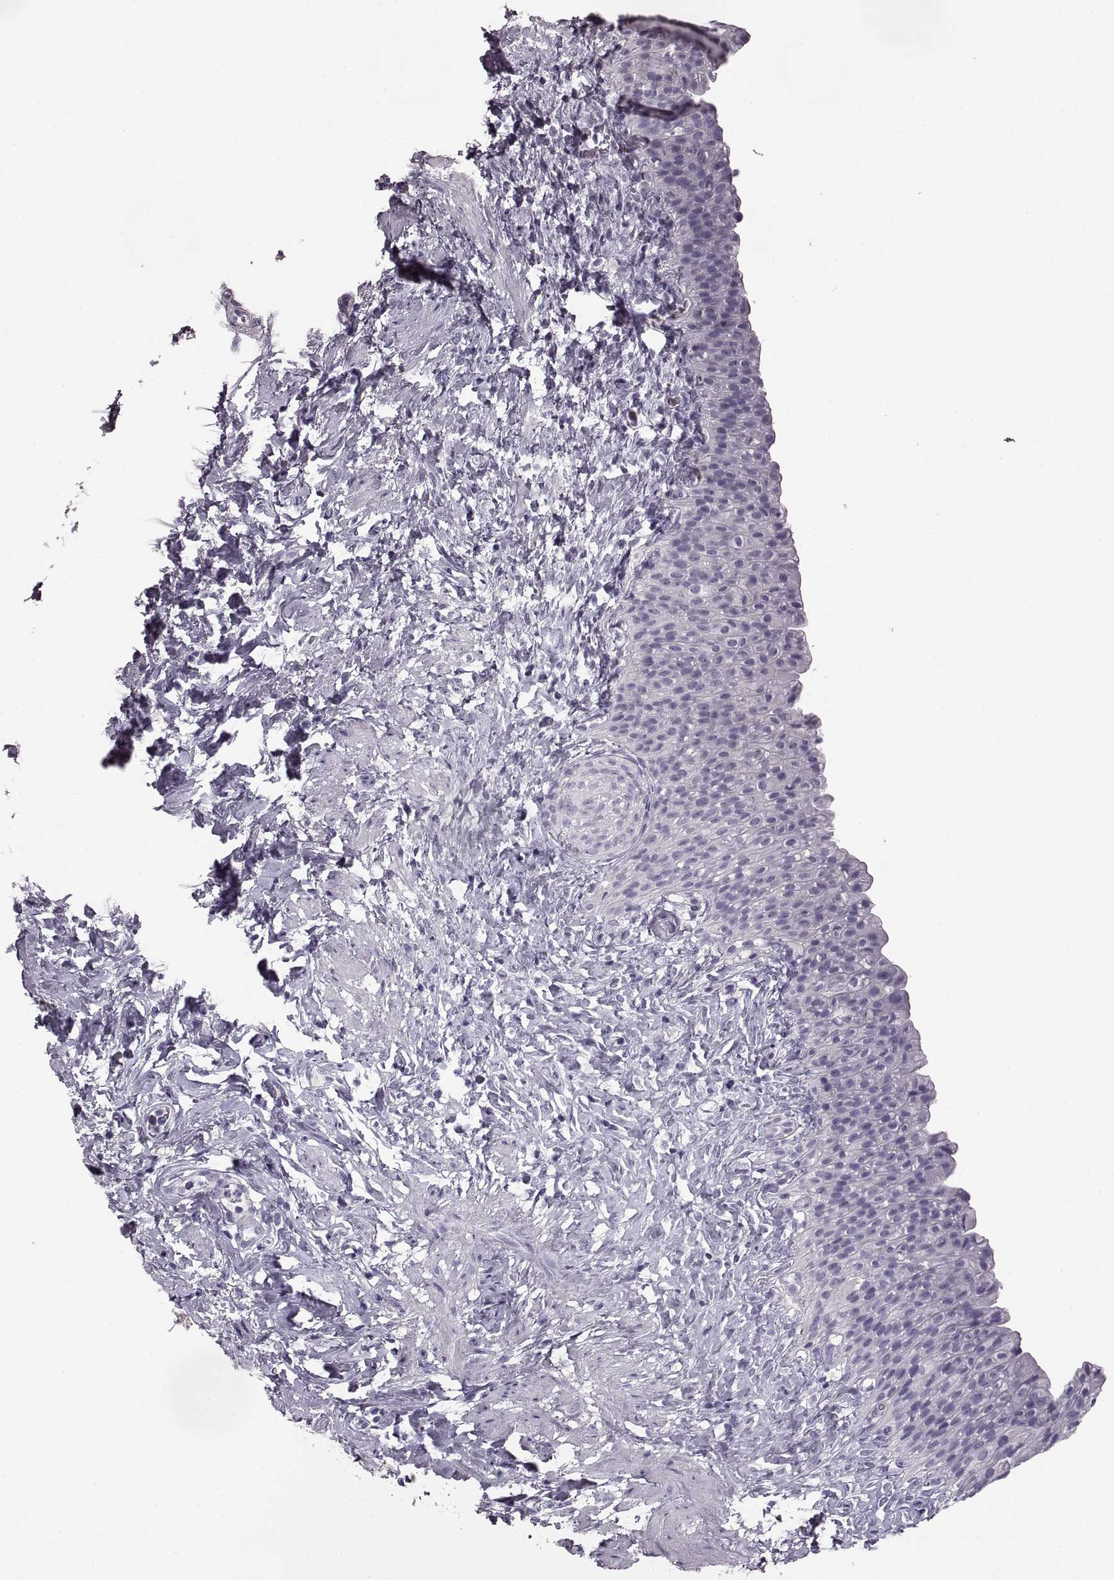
{"staining": {"intensity": "negative", "quantity": "none", "location": "none"}, "tissue": "urinary bladder", "cell_type": "Urothelial cells", "image_type": "normal", "snomed": [{"axis": "morphology", "description": "Normal tissue, NOS"}, {"axis": "topography", "description": "Urinary bladder"}], "caption": "DAB immunohistochemical staining of benign human urinary bladder reveals no significant expression in urothelial cells. (DAB immunohistochemistry, high magnification).", "gene": "ODAD4", "patient": {"sex": "male", "age": 76}}